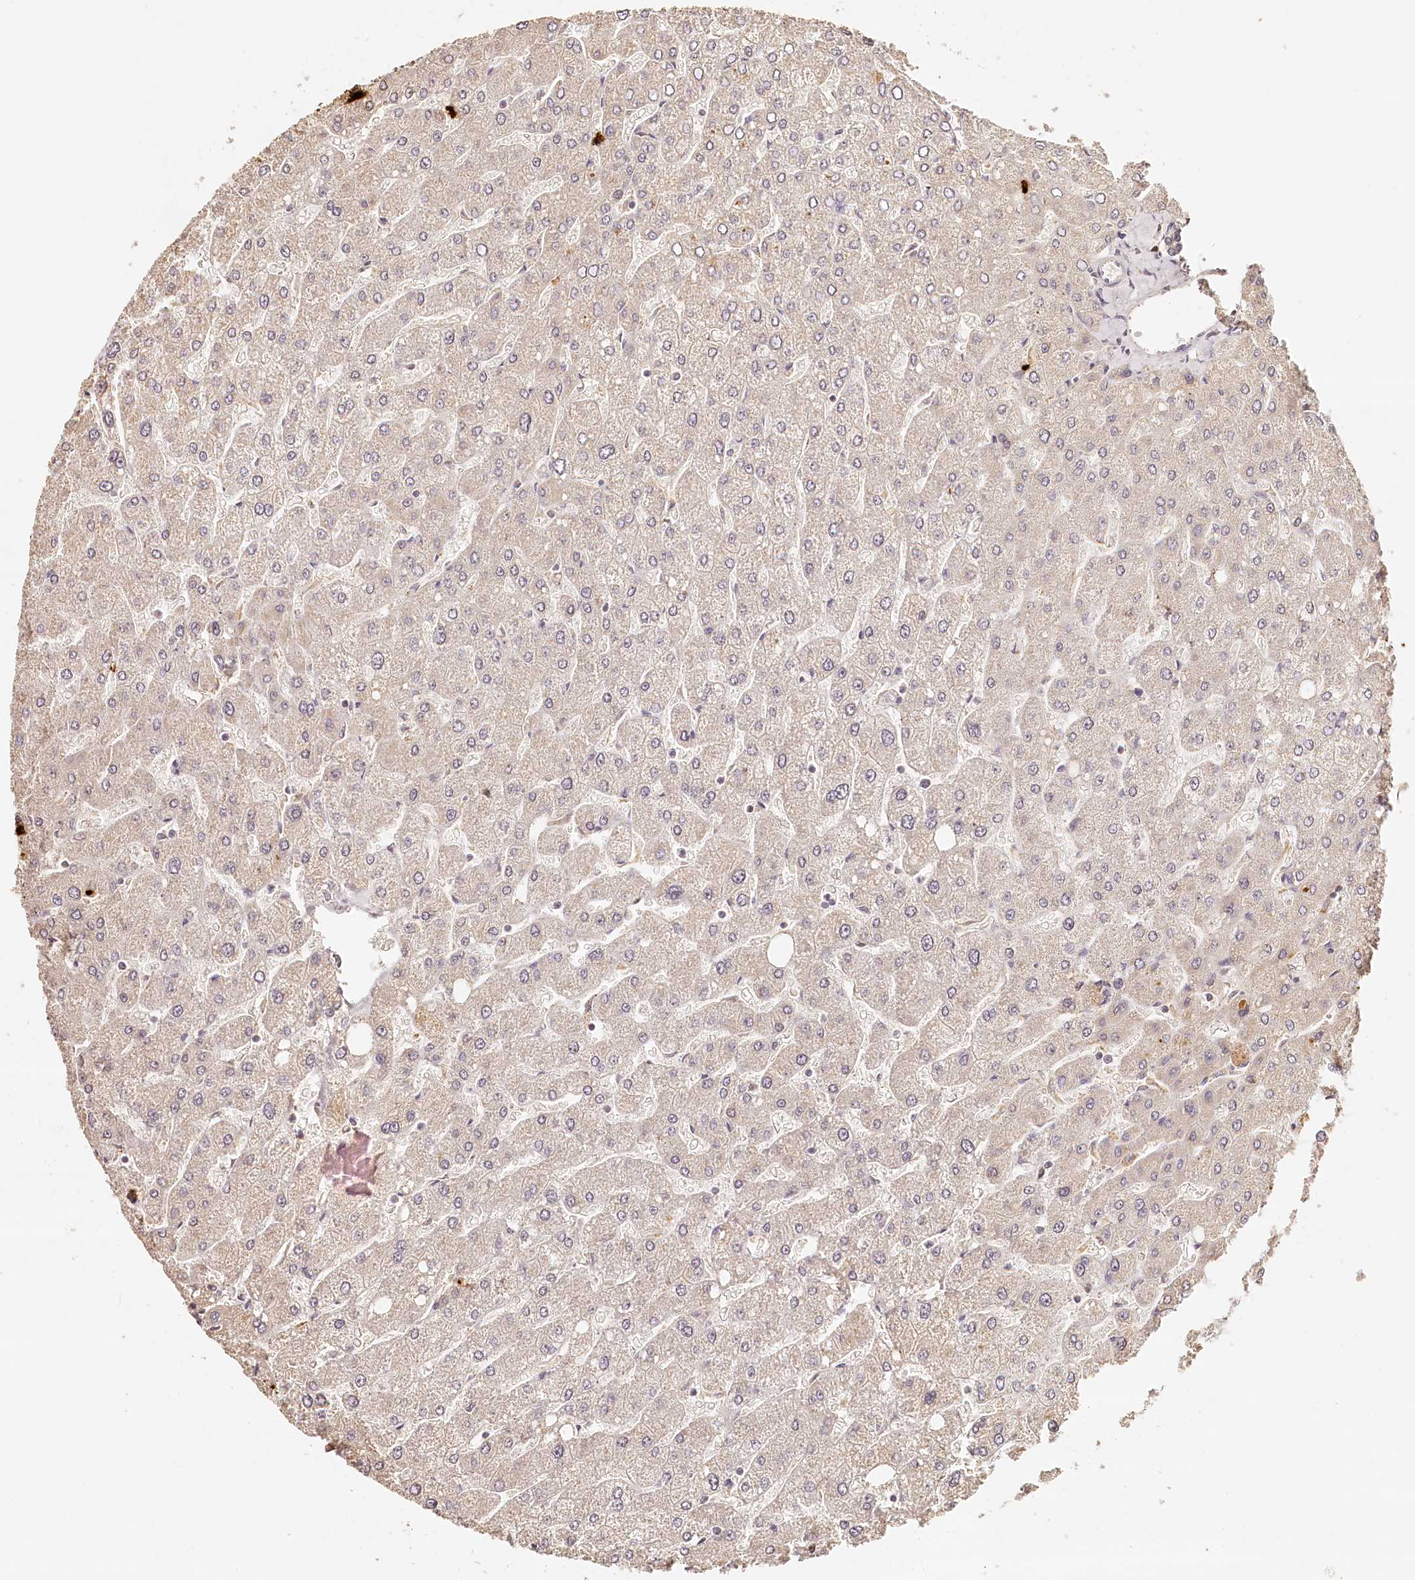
{"staining": {"intensity": "negative", "quantity": "none", "location": "none"}, "tissue": "liver", "cell_type": "Cholangiocytes", "image_type": "normal", "snomed": [{"axis": "morphology", "description": "Normal tissue, NOS"}, {"axis": "topography", "description": "Liver"}], "caption": "Immunohistochemistry (IHC) micrograph of unremarkable liver stained for a protein (brown), which reveals no positivity in cholangiocytes. The staining is performed using DAB (3,3'-diaminobenzidine) brown chromogen with nuclei counter-stained in using hematoxylin.", "gene": "SYNGR1", "patient": {"sex": "male", "age": 55}}